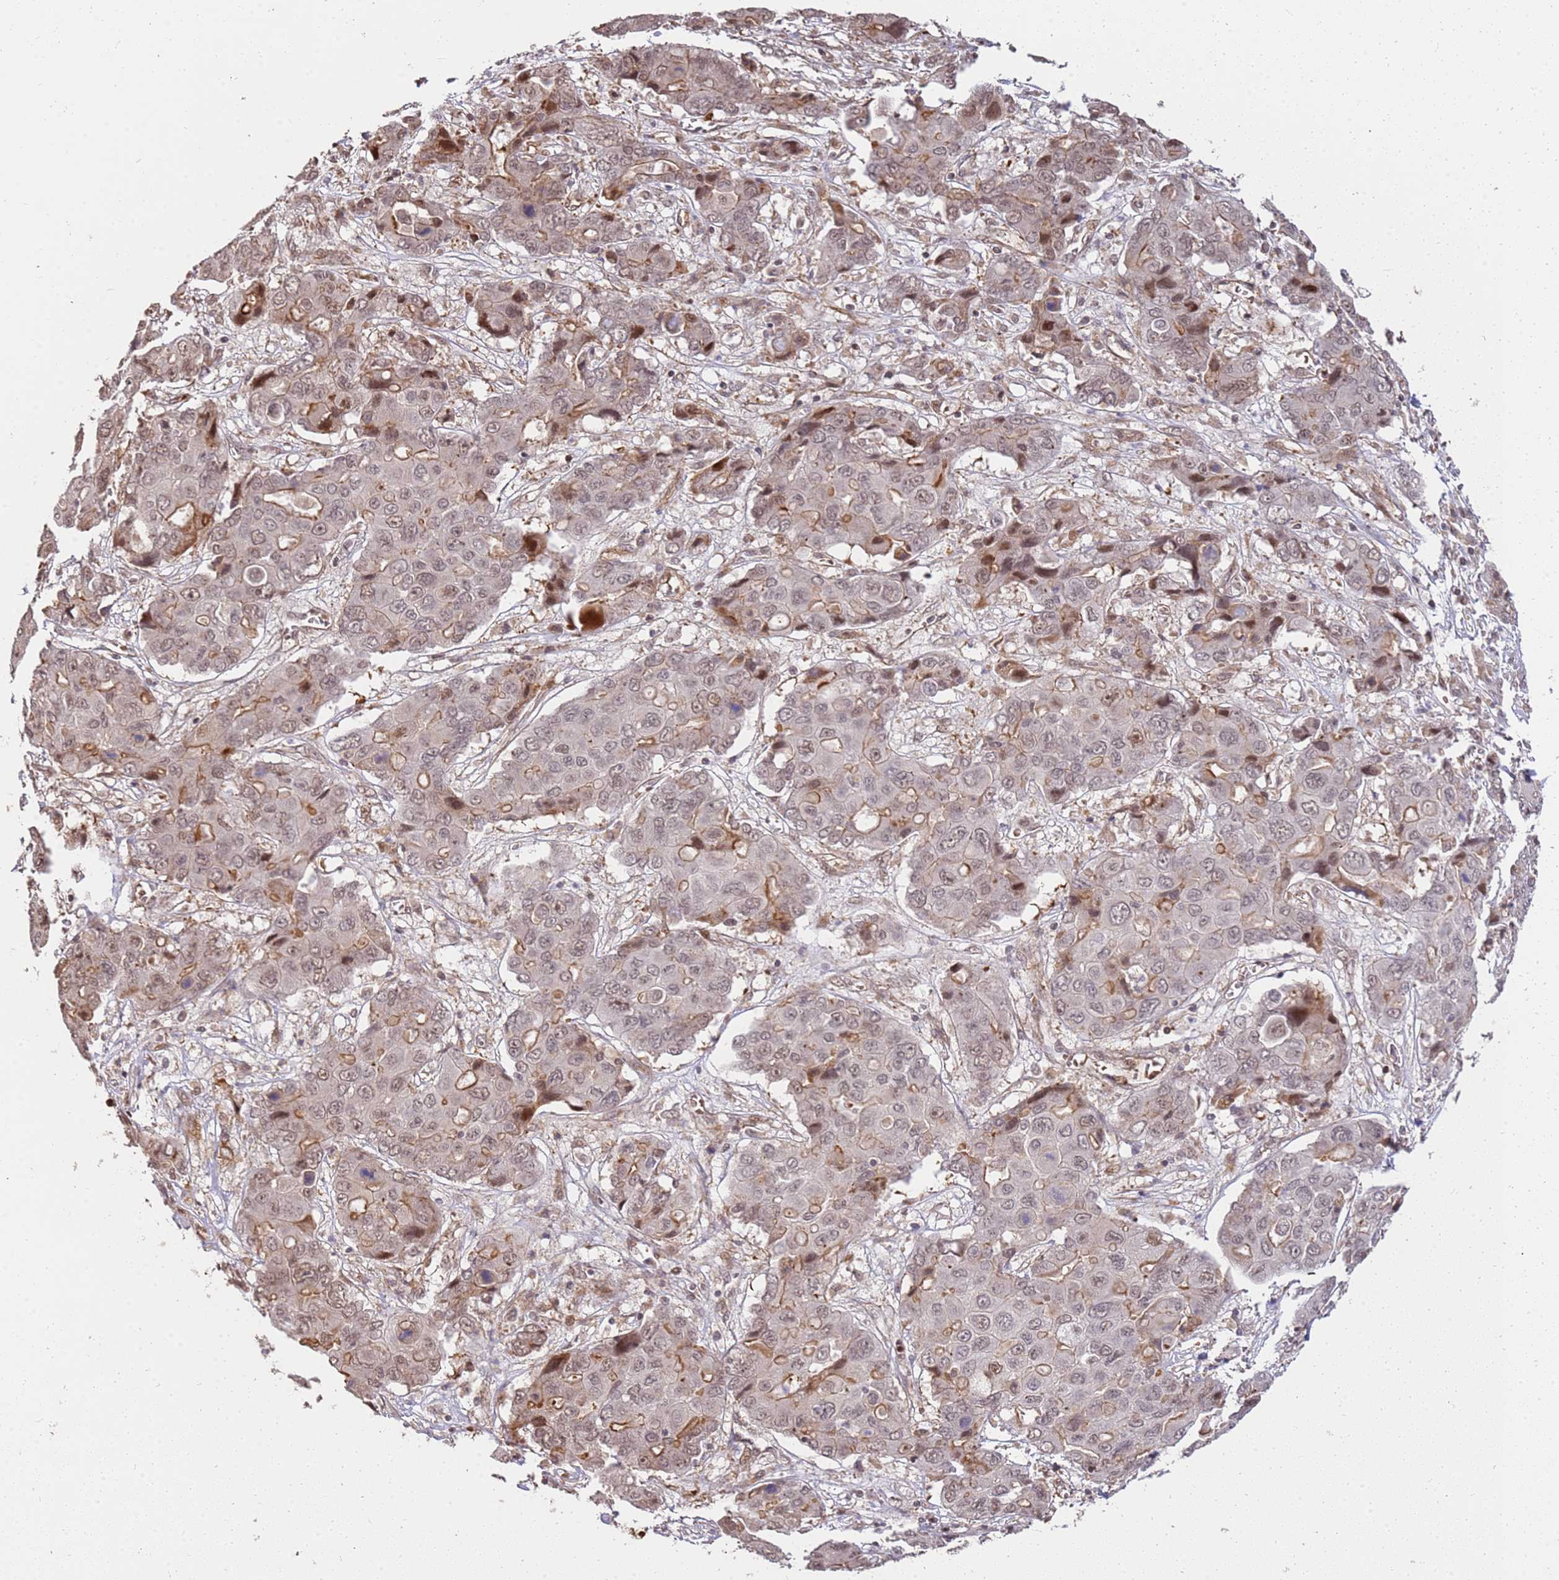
{"staining": {"intensity": "moderate", "quantity": ">75%", "location": "nuclear"}, "tissue": "liver cancer", "cell_type": "Tumor cells", "image_type": "cancer", "snomed": [{"axis": "morphology", "description": "Cholangiocarcinoma"}, {"axis": "topography", "description": "Liver"}], "caption": "DAB immunohistochemical staining of cholangiocarcinoma (liver) demonstrates moderate nuclear protein positivity in approximately >75% of tumor cells. (DAB IHC with brightfield microscopy, high magnification).", "gene": "ST18", "patient": {"sex": "male", "age": 67}}